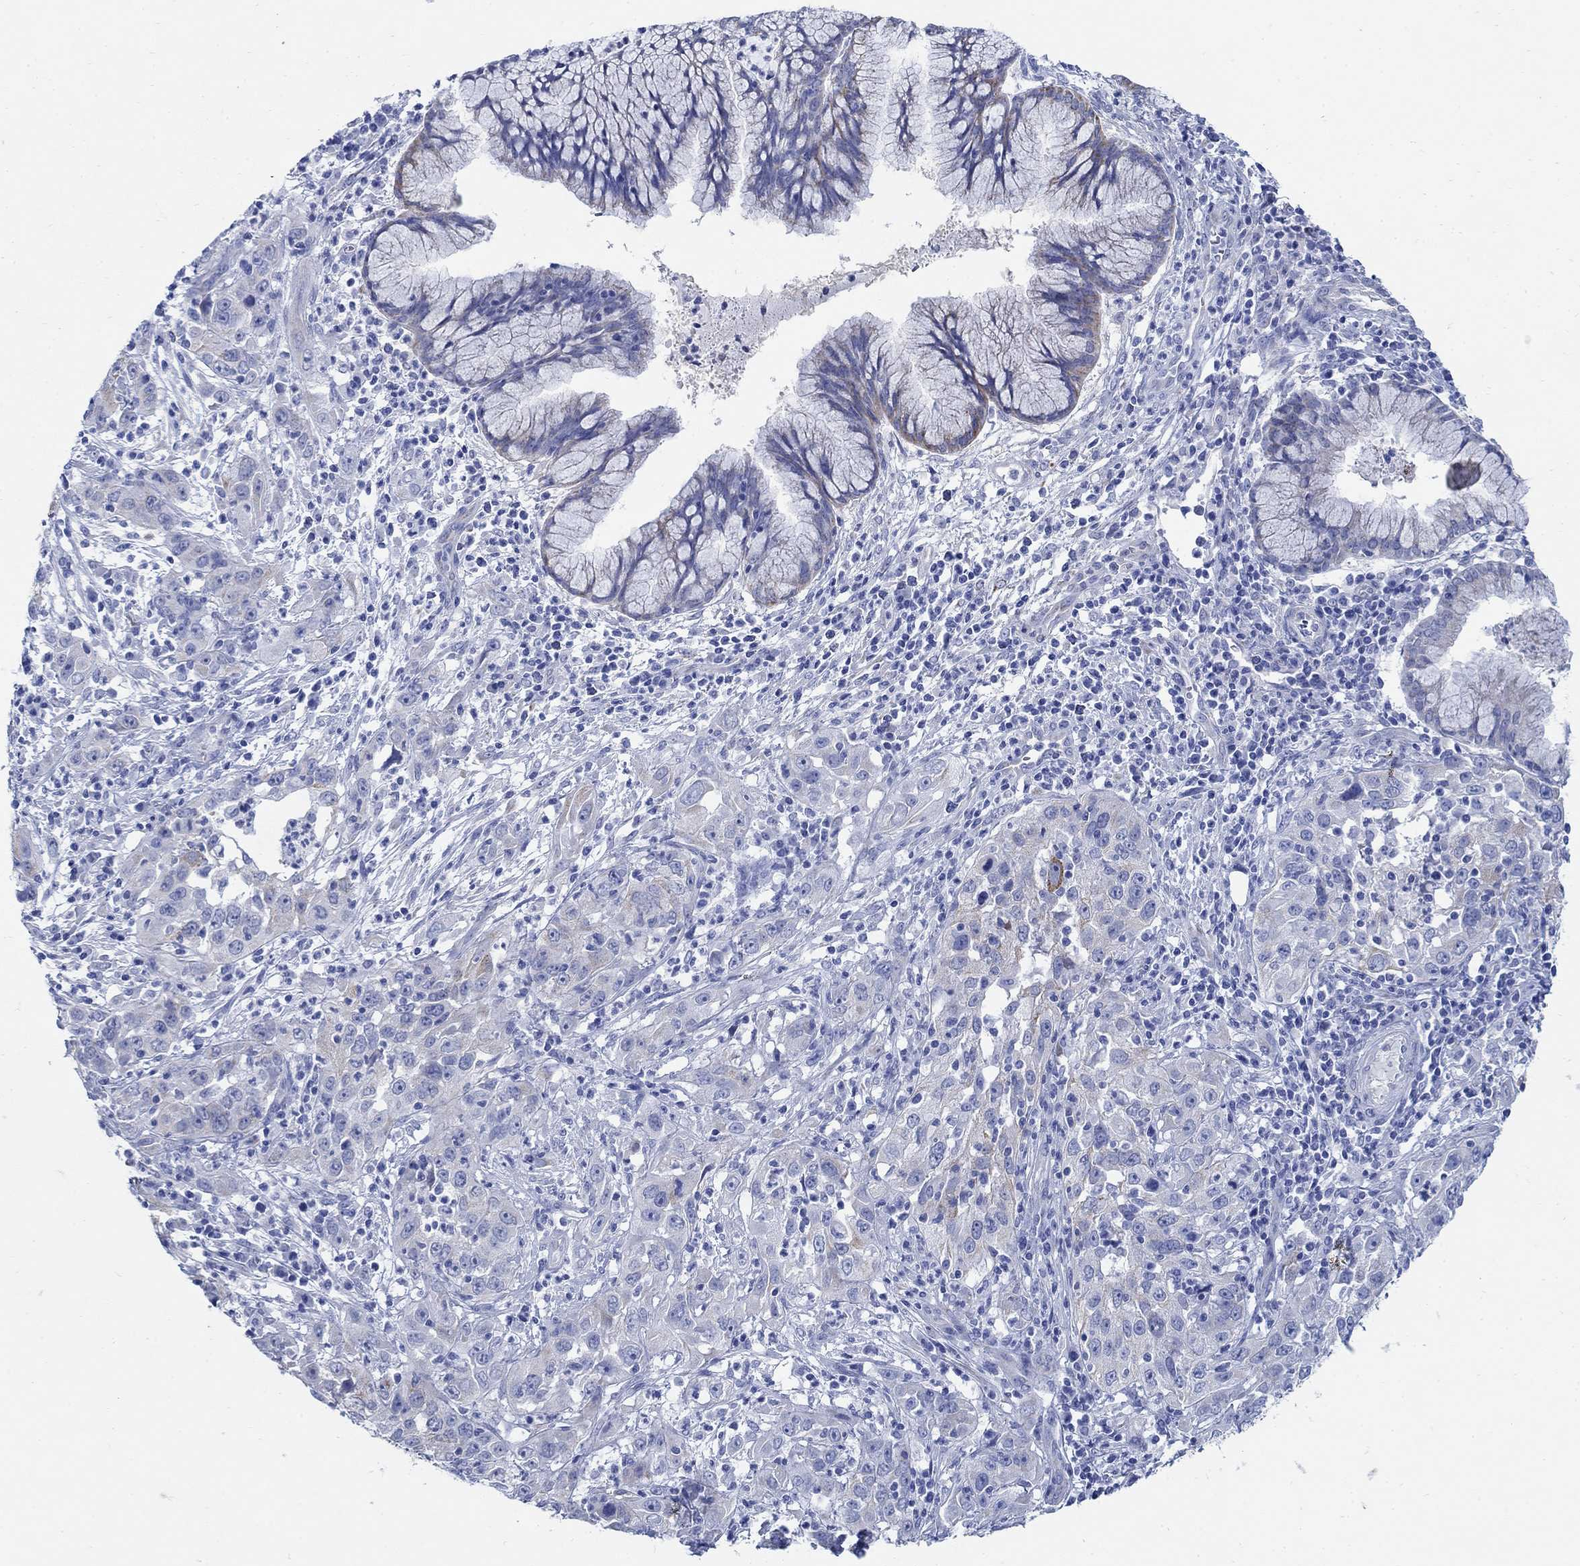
{"staining": {"intensity": "negative", "quantity": "none", "location": "none"}, "tissue": "cervical cancer", "cell_type": "Tumor cells", "image_type": "cancer", "snomed": [{"axis": "morphology", "description": "Squamous cell carcinoma, NOS"}, {"axis": "topography", "description": "Cervix"}], "caption": "Immunohistochemistry photomicrograph of neoplastic tissue: squamous cell carcinoma (cervical) stained with DAB reveals no significant protein positivity in tumor cells.", "gene": "ZDHHC14", "patient": {"sex": "female", "age": 32}}